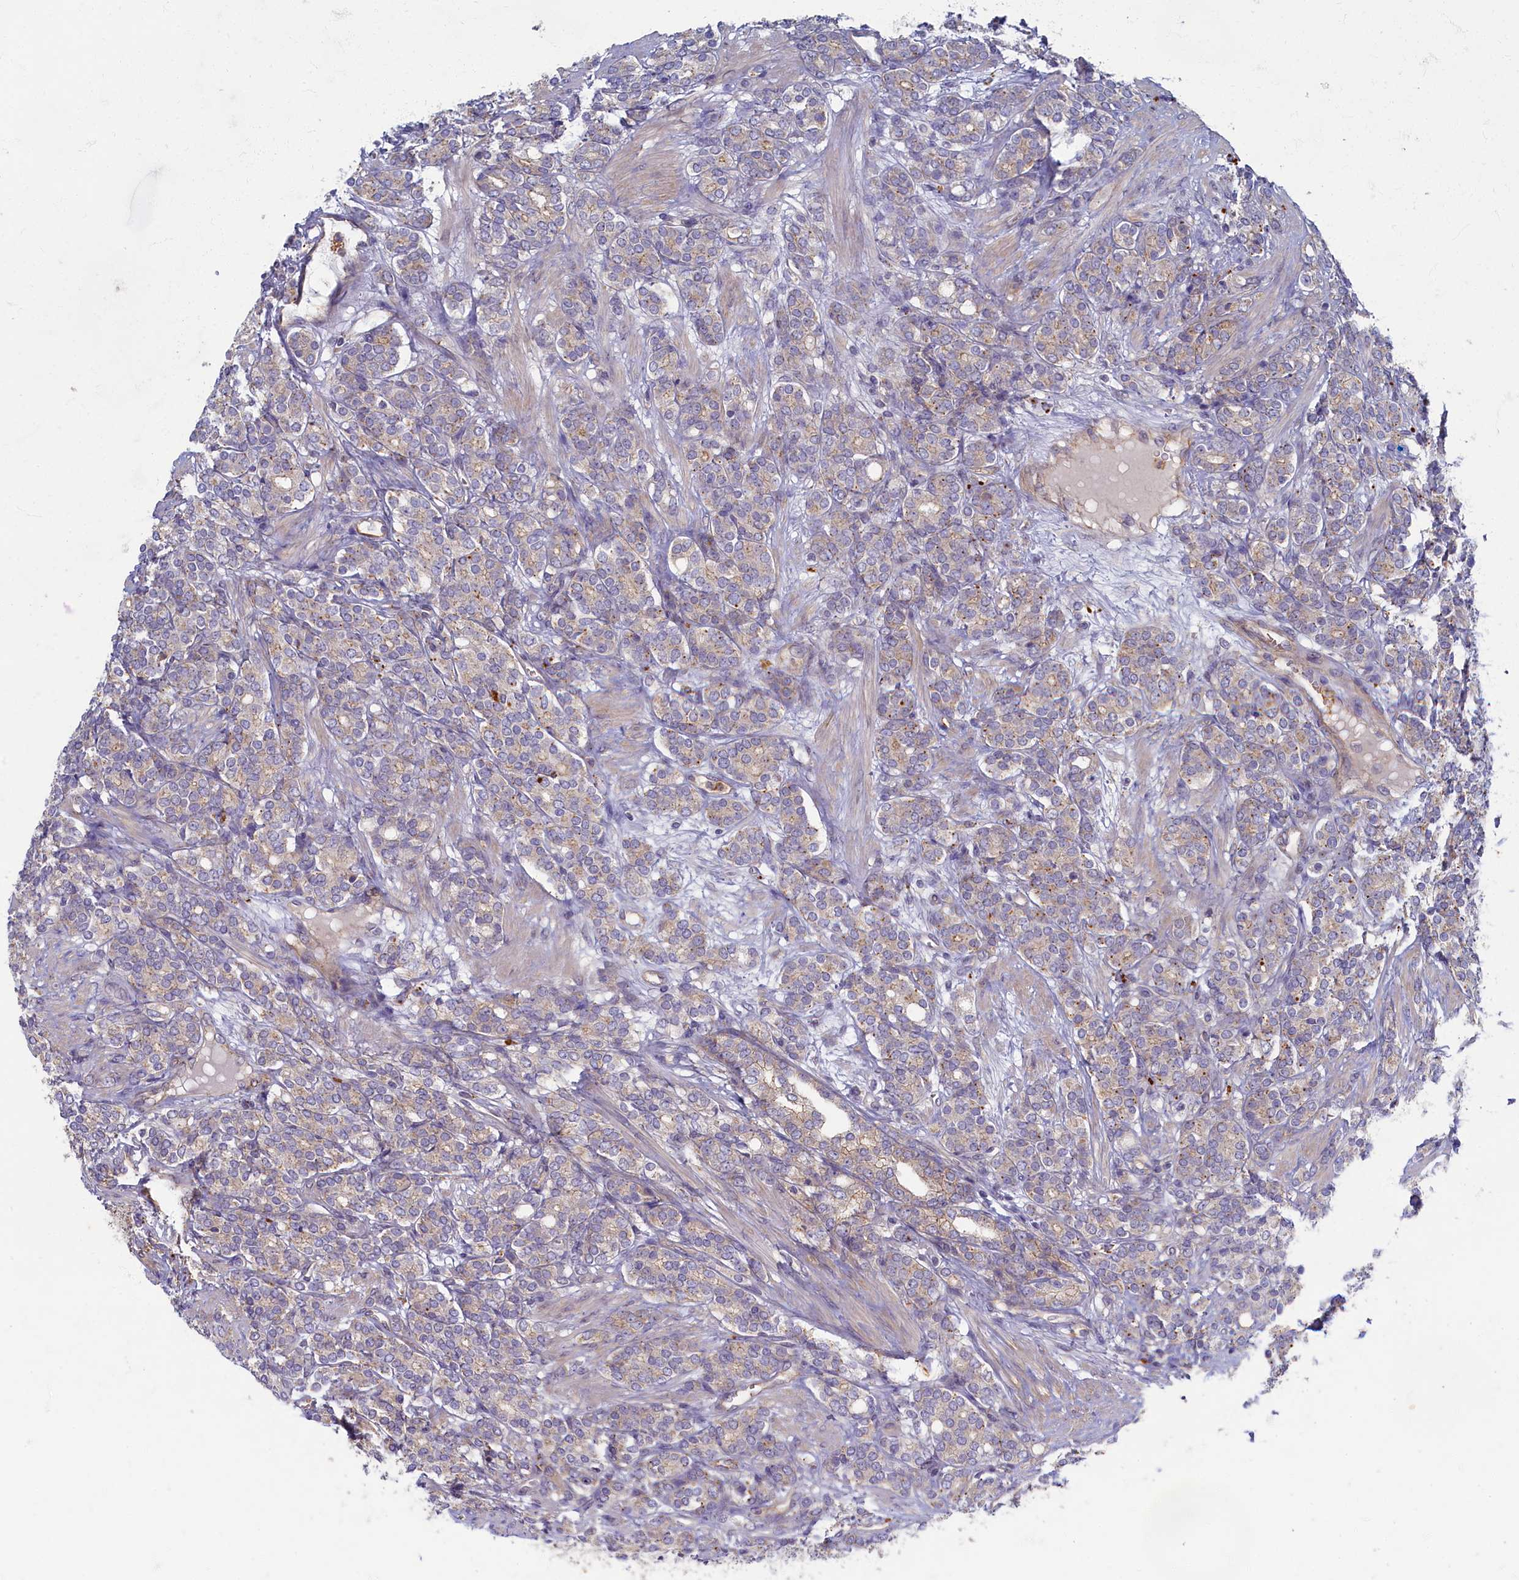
{"staining": {"intensity": "weak", "quantity": "25%-75%", "location": "cytoplasmic/membranous"}, "tissue": "prostate cancer", "cell_type": "Tumor cells", "image_type": "cancer", "snomed": [{"axis": "morphology", "description": "Adenocarcinoma, High grade"}, {"axis": "topography", "description": "Prostate"}], "caption": "Immunohistochemical staining of high-grade adenocarcinoma (prostate) shows weak cytoplasmic/membranous protein positivity in about 25%-75% of tumor cells. (DAB (3,3'-diaminobenzidine) IHC with brightfield microscopy, high magnification).", "gene": "PSMG2", "patient": {"sex": "male", "age": 62}}